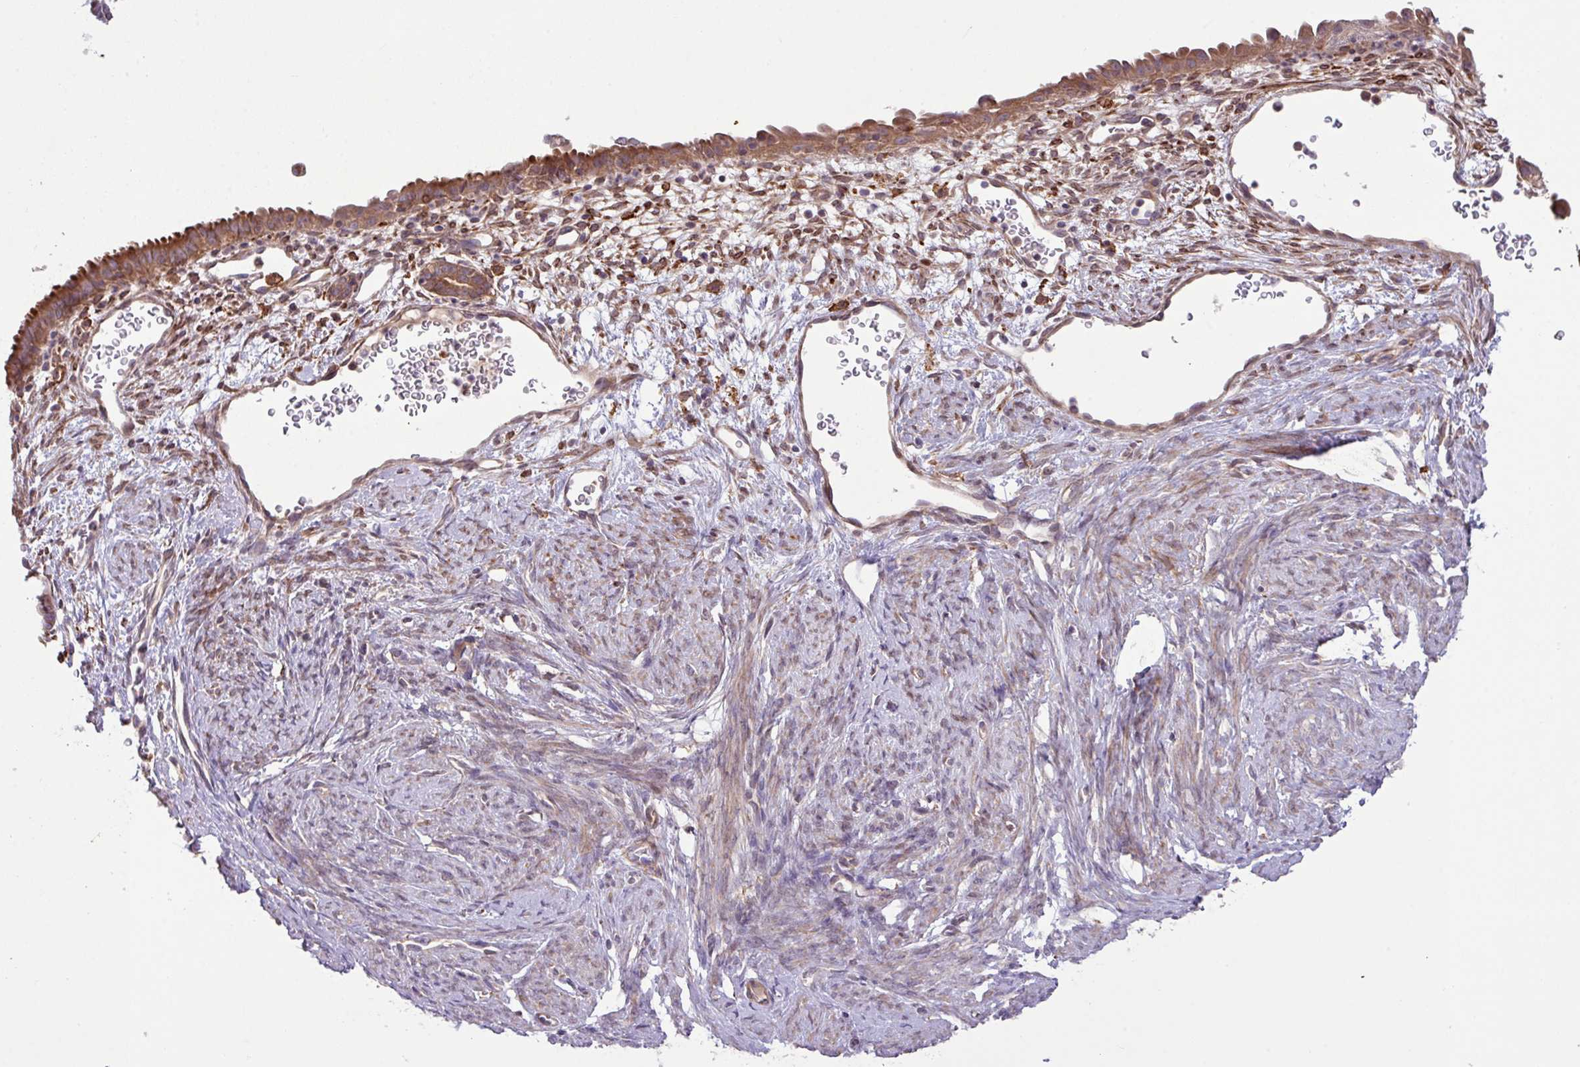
{"staining": {"intensity": "moderate", "quantity": ">75%", "location": "cytoplasmic/membranous"}, "tissue": "endometrial cancer", "cell_type": "Tumor cells", "image_type": "cancer", "snomed": [{"axis": "morphology", "description": "Adenocarcinoma, NOS"}, {"axis": "topography", "description": "Endometrium"}], "caption": "Immunohistochemical staining of human endometrial adenocarcinoma exhibits medium levels of moderate cytoplasmic/membranous protein expression in about >75% of tumor cells. The staining was performed using DAB to visualize the protein expression in brown, while the nuclei were stained in blue with hematoxylin (Magnification: 20x).", "gene": "ARHGEF25", "patient": {"sex": "female", "age": 51}}